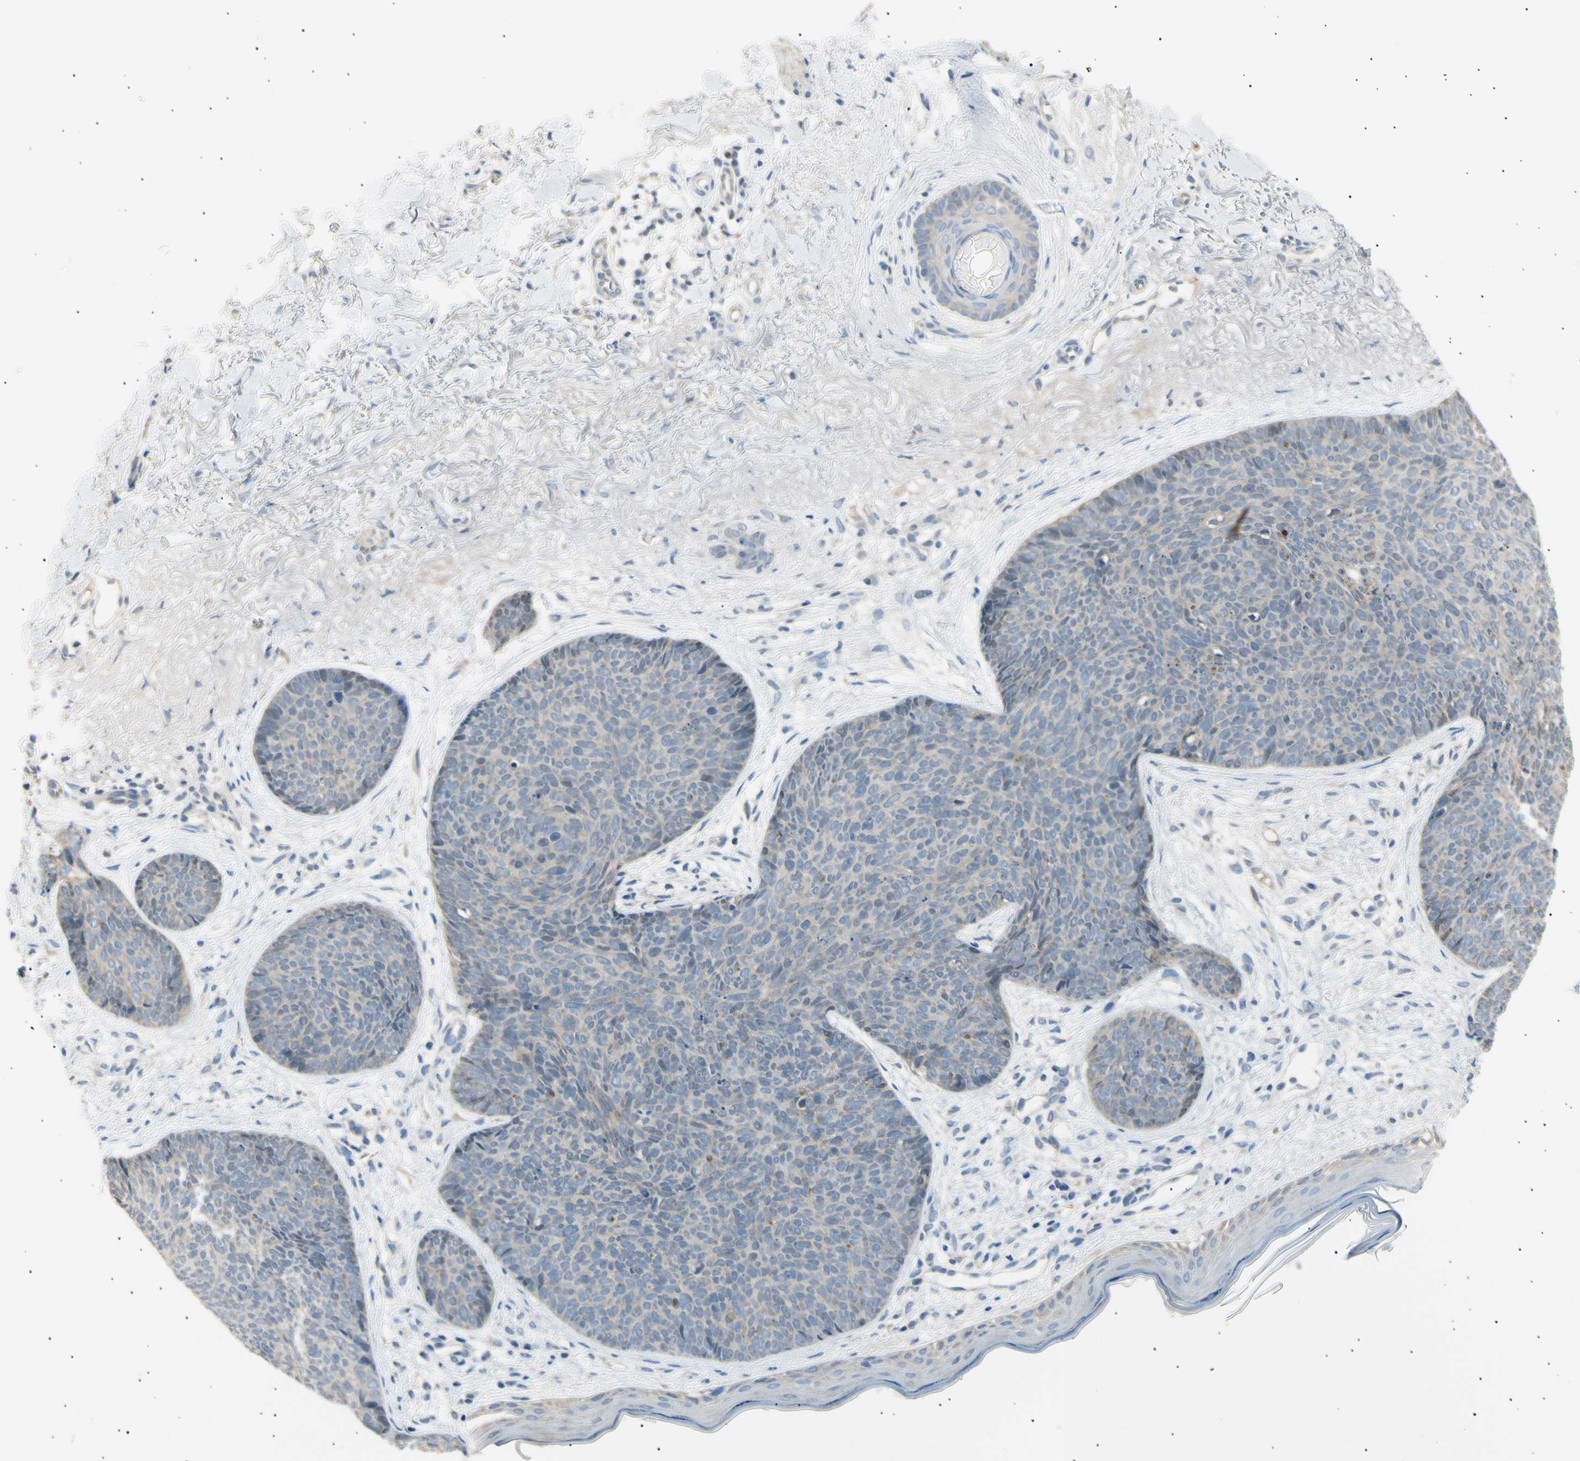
{"staining": {"intensity": "negative", "quantity": "none", "location": "none"}, "tissue": "skin cancer", "cell_type": "Tumor cells", "image_type": "cancer", "snomed": [{"axis": "morphology", "description": "Normal tissue, NOS"}, {"axis": "morphology", "description": "Basal cell carcinoma"}, {"axis": "topography", "description": "Skin"}], "caption": "Immunohistochemistry histopathology image of neoplastic tissue: human skin basal cell carcinoma stained with DAB (3,3'-diaminobenzidine) demonstrates no significant protein expression in tumor cells.", "gene": "LHPP", "patient": {"sex": "female", "age": 70}}